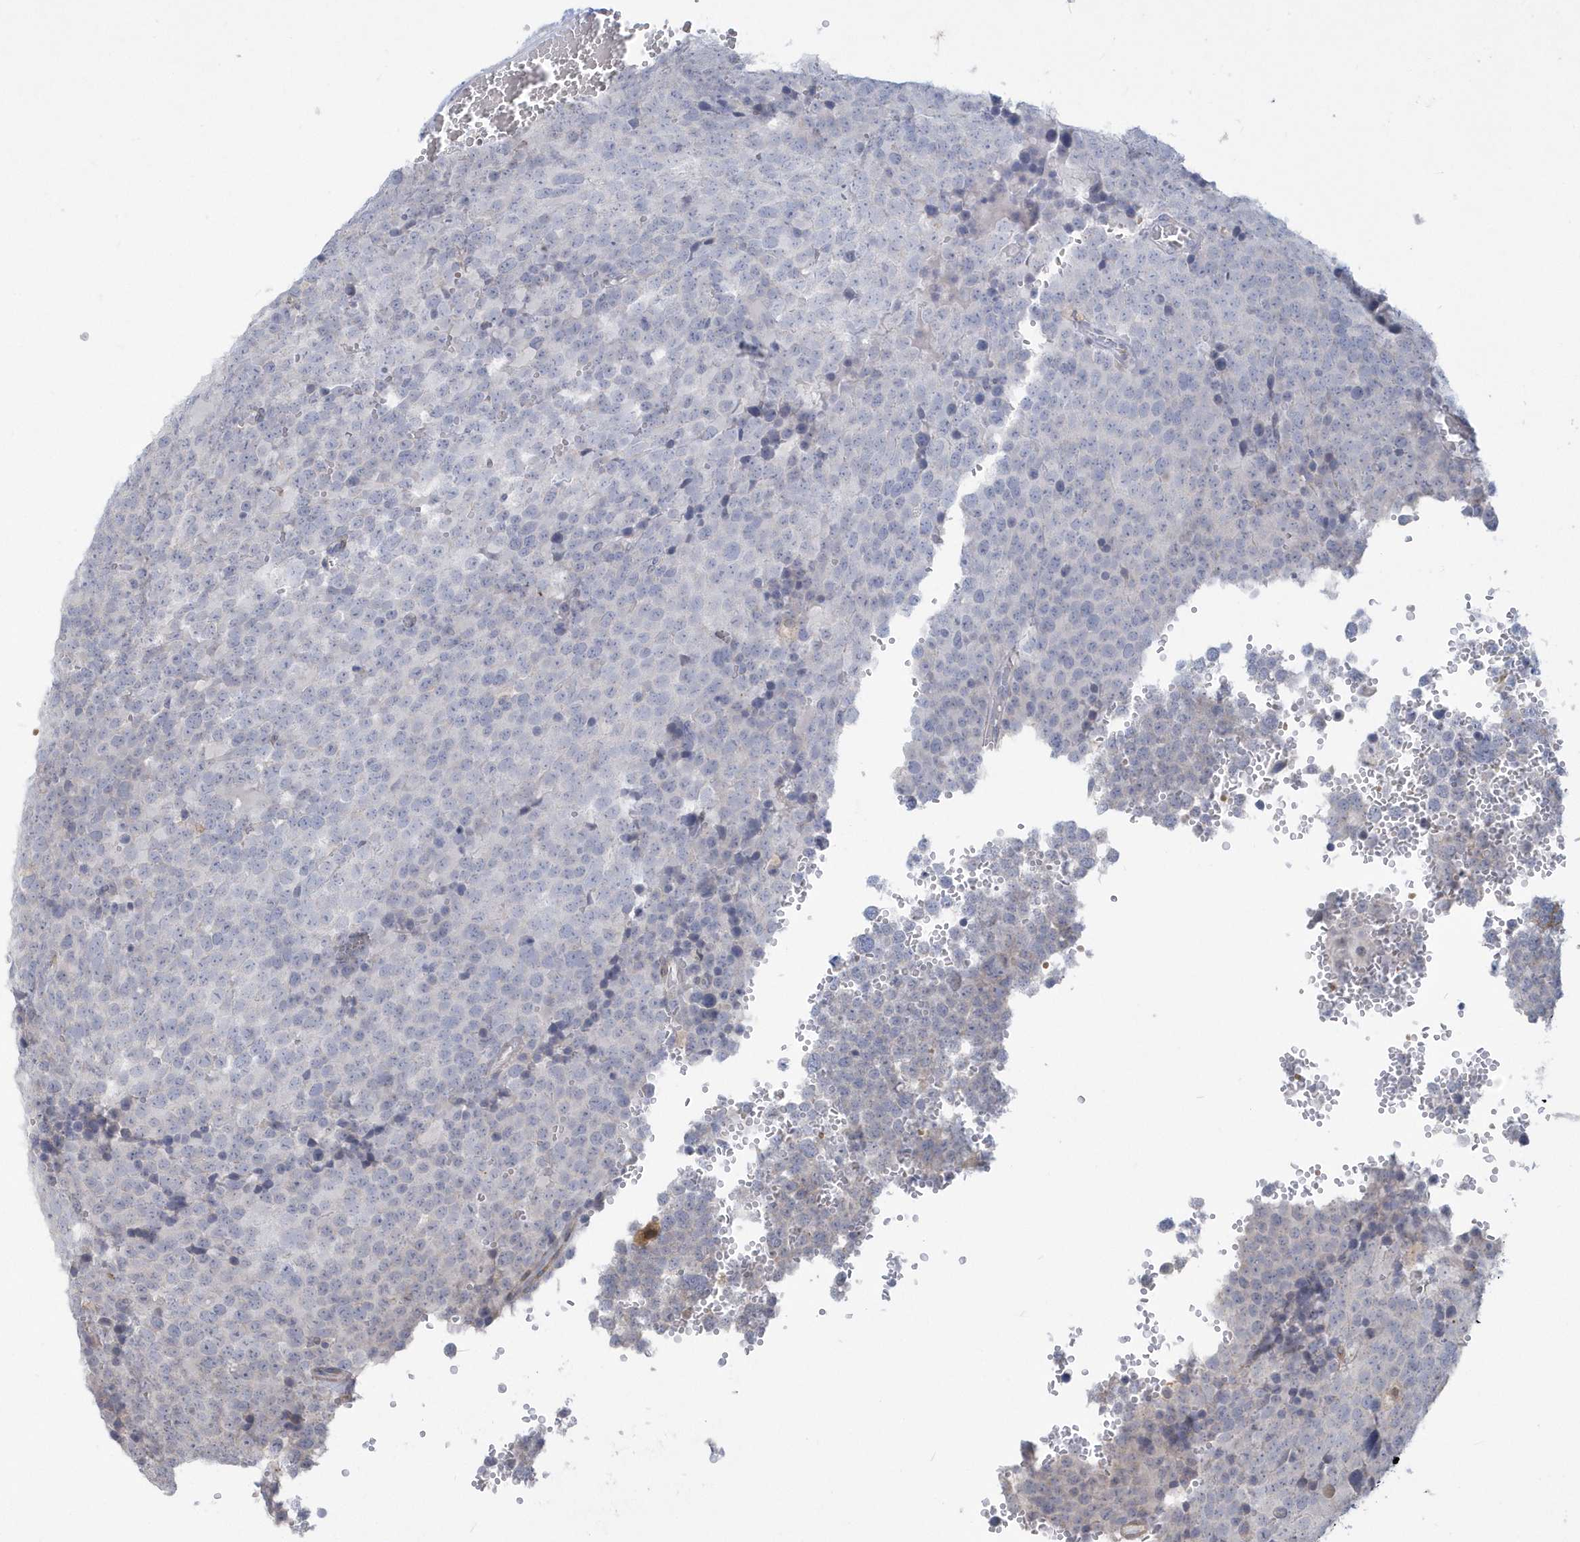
{"staining": {"intensity": "negative", "quantity": "none", "location": "none"}, "tissue": "testis cancer", "cell_type": "Tumor cells", "image_type": "cancer", "snomed": [{"axis": "morphology", "description": "Seminoma, NOS"}, {"axis": "topography", "description": "Testis"}], "caption": "DAB (3,3'-diaminobenzidine) immunohistochemical staining of seminoma (testis) reveals no significant positivity in tumor cells.", "gene": "TSPEAR", "patient": {"sex": "male", "age": 71}}